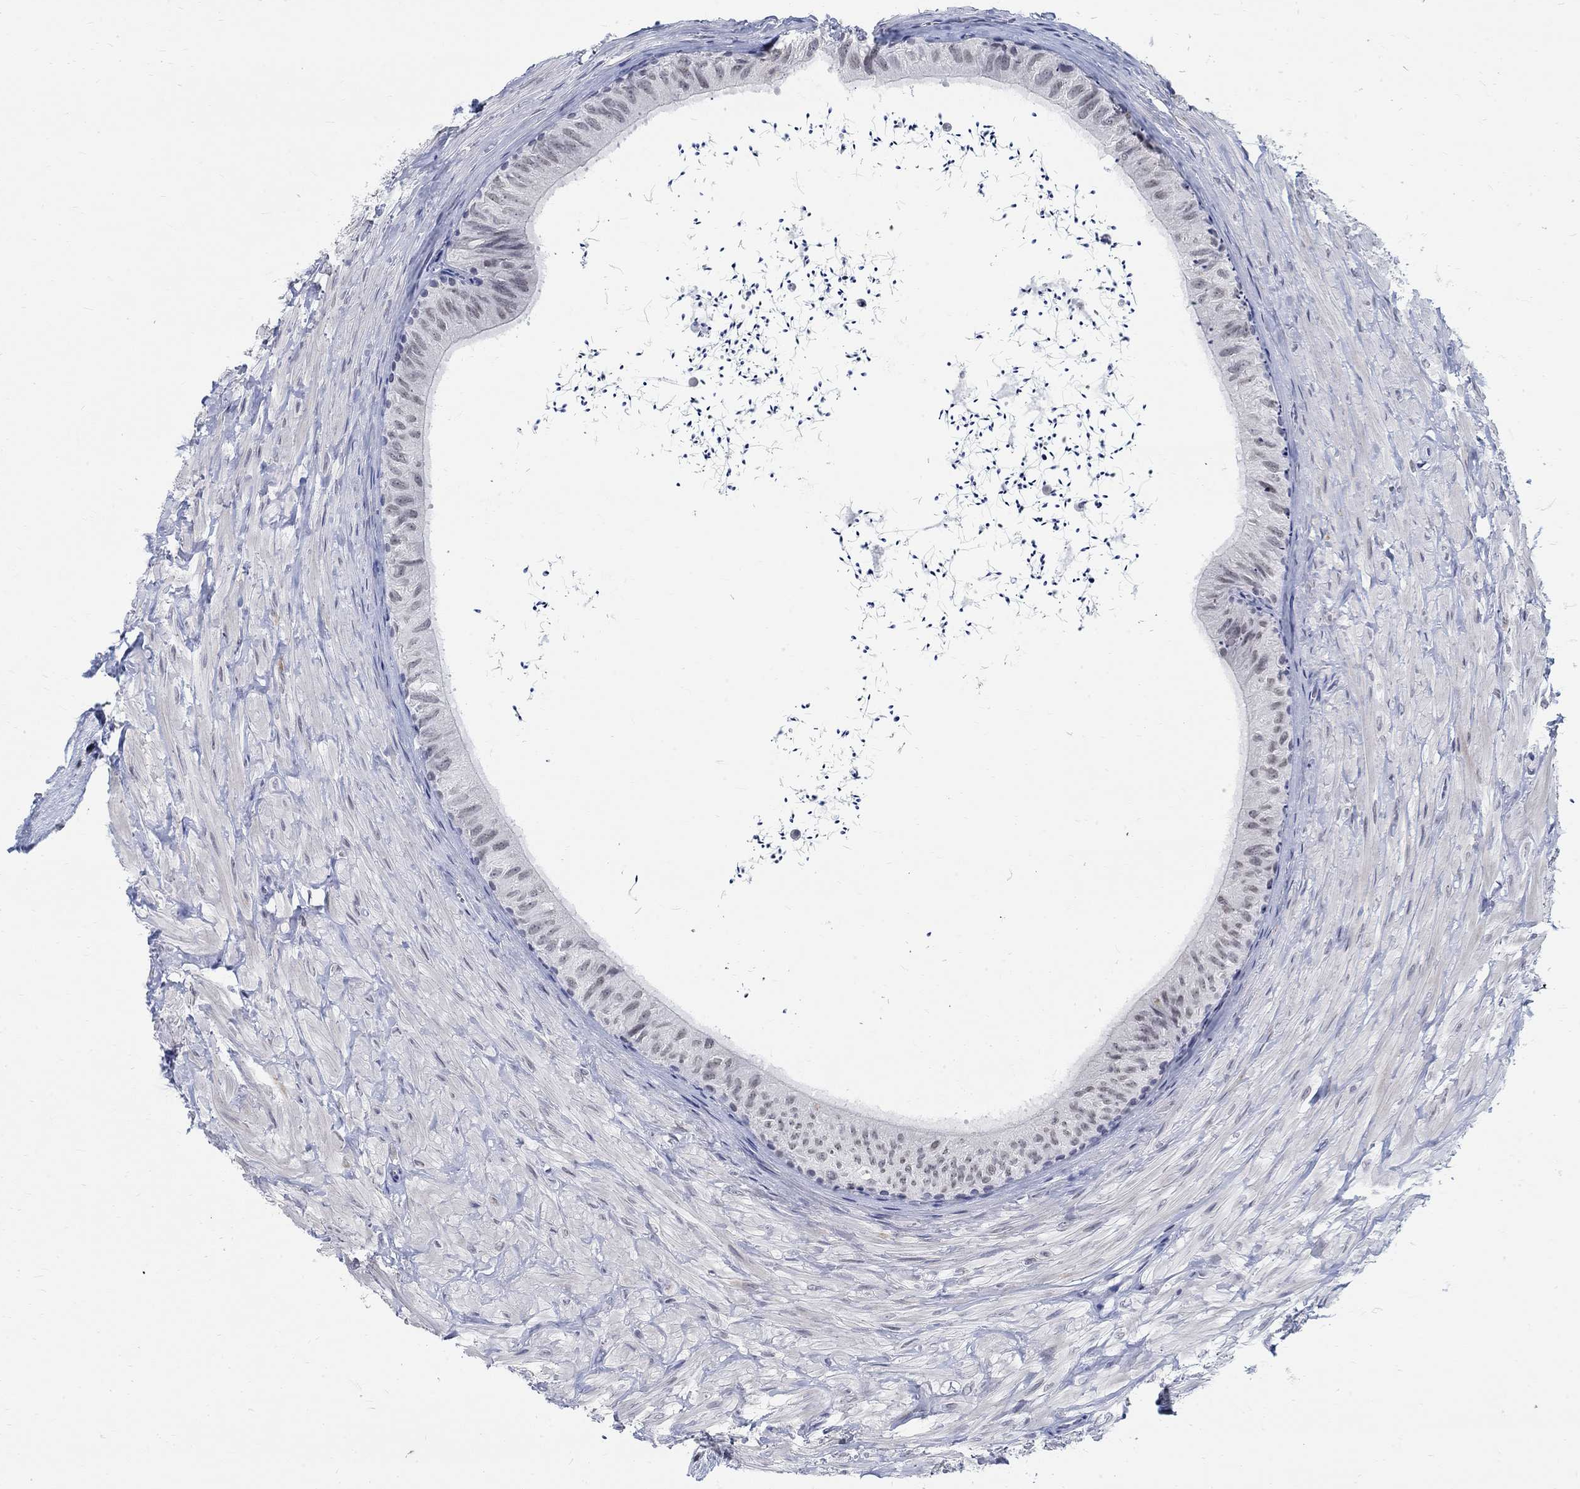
{"staining": {"intensity": "negative", "quantity": "none", "location": "none"}, "tissue": "epididymis", "cell_type": "Glandular cells", "image_type": "normal", "snomed": [{"axis": "morphology", "description": "Normal tissue, NOS"}, {"axis": "topography", "description": "Epididymis"}], "caption": "Protein analysis of normal epididymis reveals no significant staining in glandular cells. Brightfield microscopy of IHC stained with DAB (brown) and hematoxylin (blue), captured at high magnification.", "gene": "ANKS1B", "patient": {"sex": "male", "age": 32}}